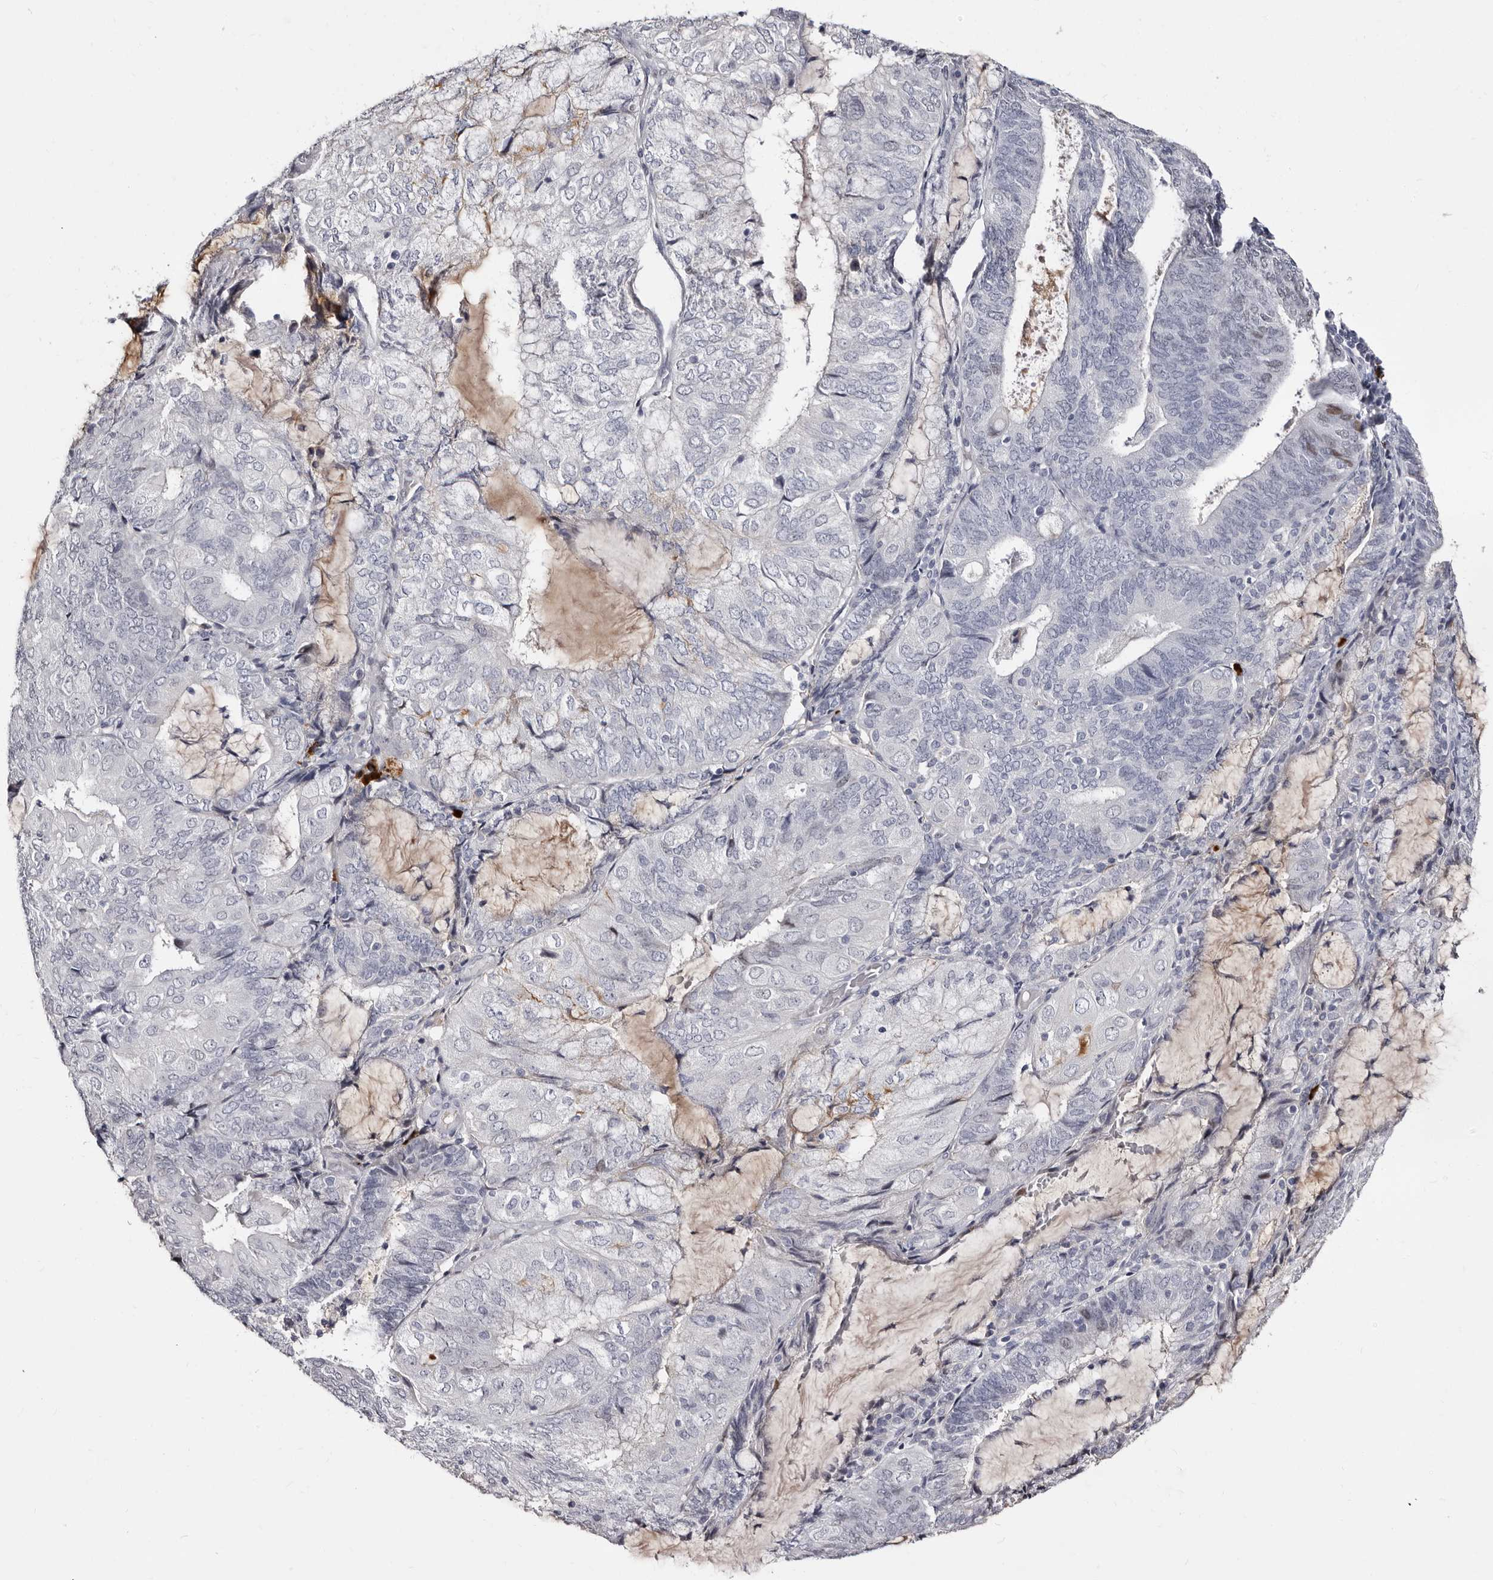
{"staining": {"intensity": "negative", "quantity": "none", "location": "none"}, "tissue": "endometrial cancer", "cell_type": "Tumor cells", "image_type": "cancer", "snomed": [{"axis": "morphology", "description": "Adenocarcinoma, NOS"}, {"axis": "topography", "description": "Endometrium"}], "caption": "An immunohistochemistry photomicrograph of endometrial adenocarcinoma is shown. There is no staining in tumor cells of endometrial adenocarcinoma.", "gene": "TBC1D22B", "patient": {"sex": "female", "age": 81}}